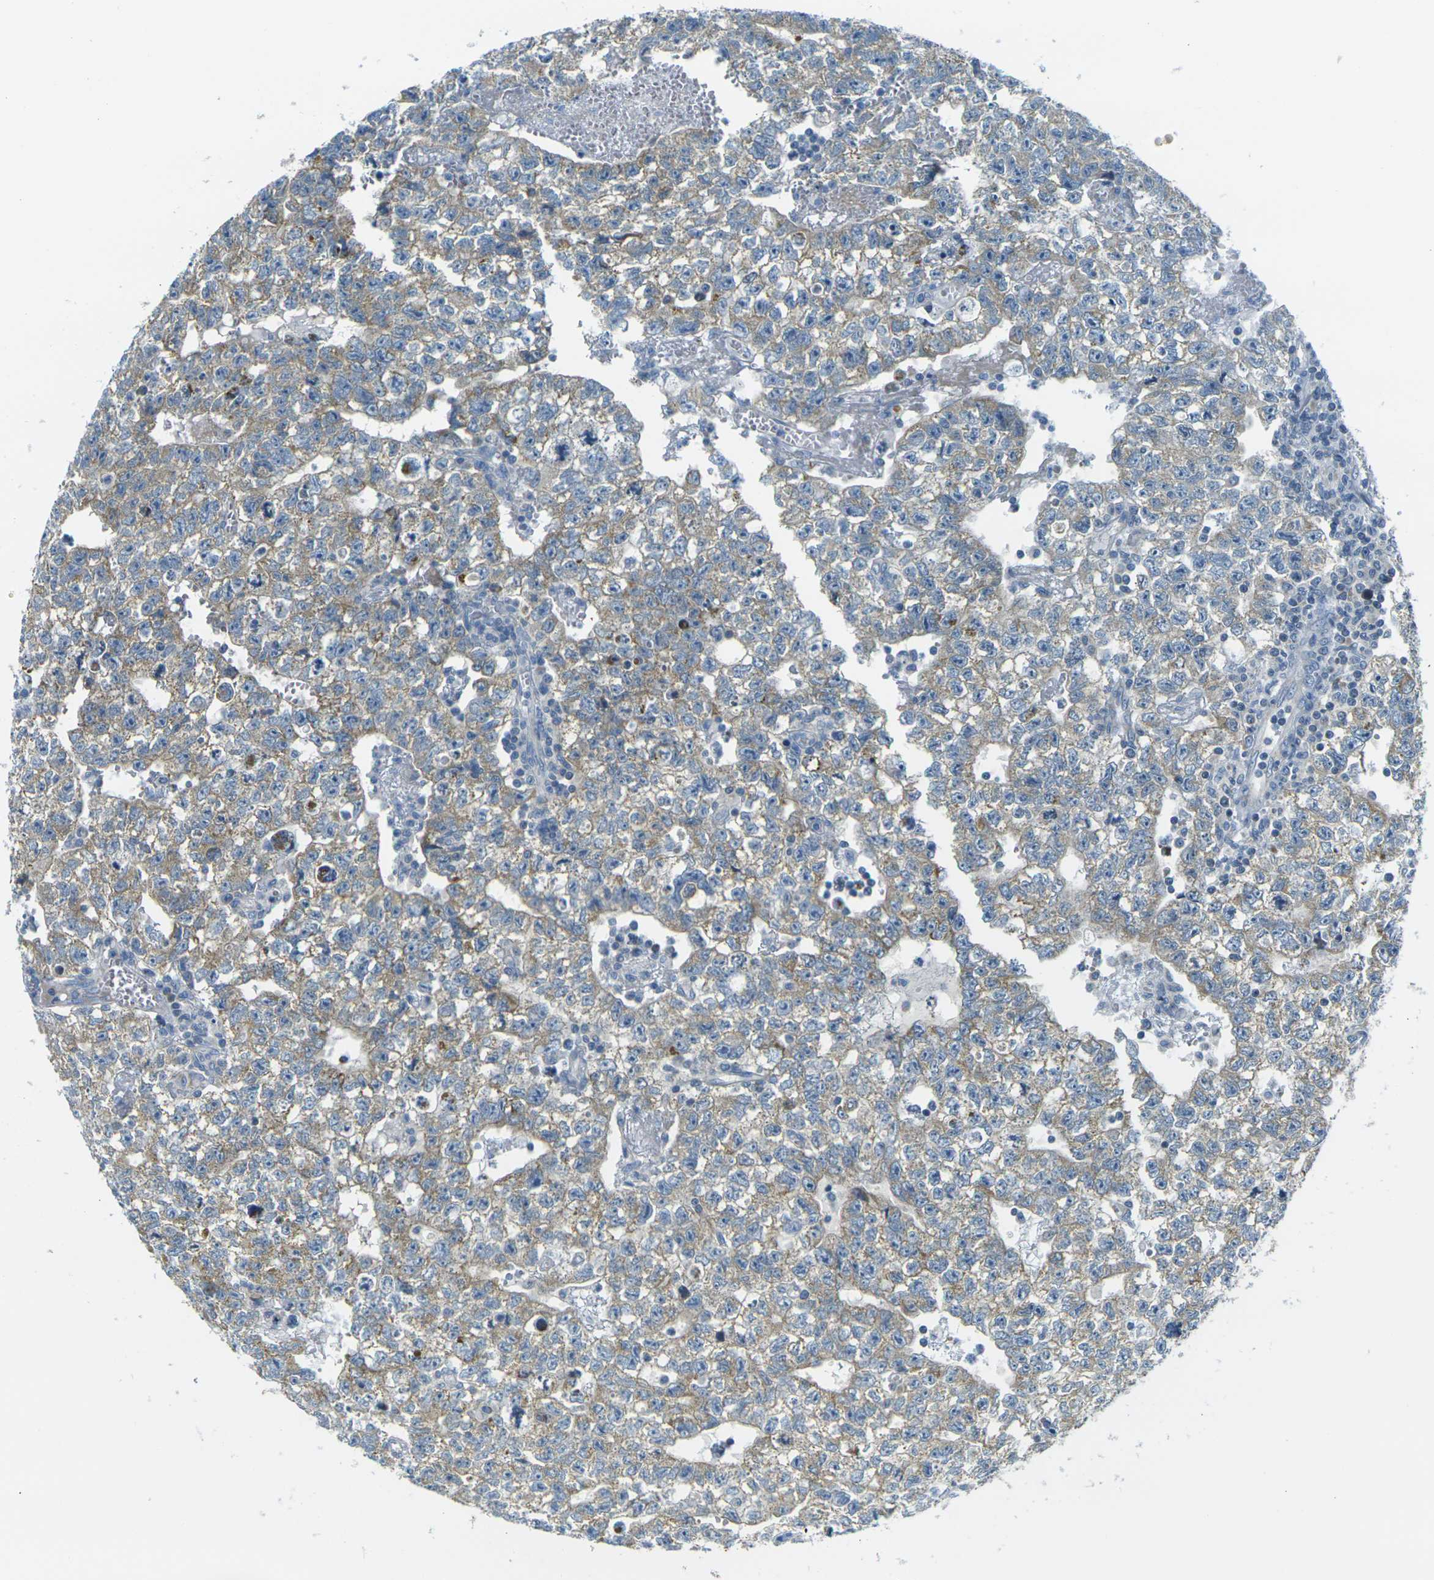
{"staining": {"intensity": "weak", "quantity": ">75%", "location": "cytoplasmic/membranous"}, "tissue": "testis cancer", "cell_type": "Tumor cells", "image_type": "cancer", "snomed": [{"axis": "morphology", "description": "Seminoma, NOS"}, {"axis": "morphology", "description": "Carcinoma, Embryonal, NOS"}, {"axis": "topography", "description": "Testis"}], "caption": "Immunohistochemistry micrograph of human testis cancer (seminoma) stained for a protein (brown), which reveals low levels of weak cytoplasmic/membranous positivity in approximately >75% of tumor cells.", "gene": "PARD6B", "patient": {"sex": "male", "age": 38}}